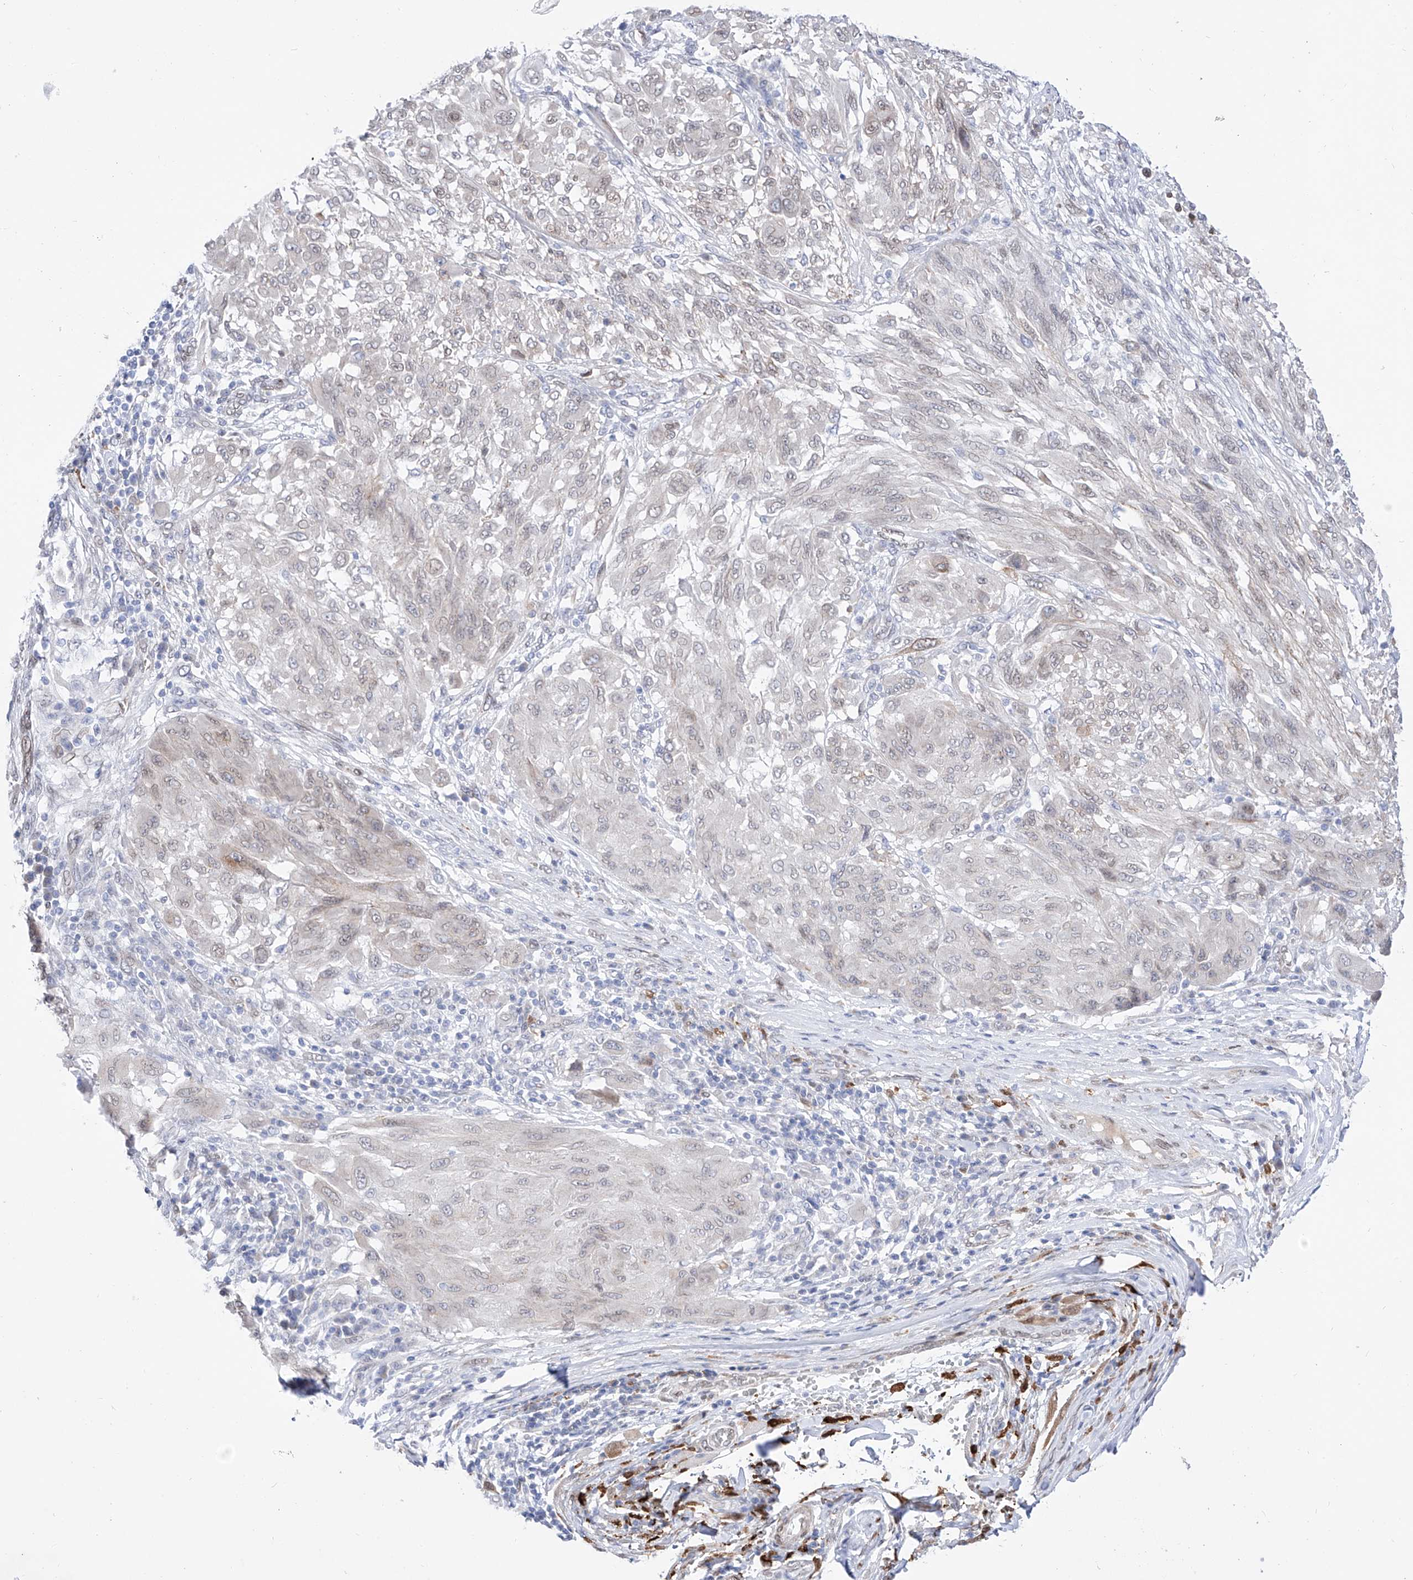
{"staining": {"intensity": "negative", "quantity": "none", "location": "none"}, "tissue": "melanoma", "cell_type": "Tumor cells", "image_type": "cancer", "snomed": [{"axis": "morphology", "description": "Malignant melanoma, NOS"}, {"axis": "topography", "description": "Skin"}], "caption": "This photomicrograph is of malignant melanoma stained with IHC to label a protein in brown with the nuclei are counter-stained blue. There is no staining in tumor cells.", "gene": "LCLAT1", "patient": {"sex": "female", "age": 91}}